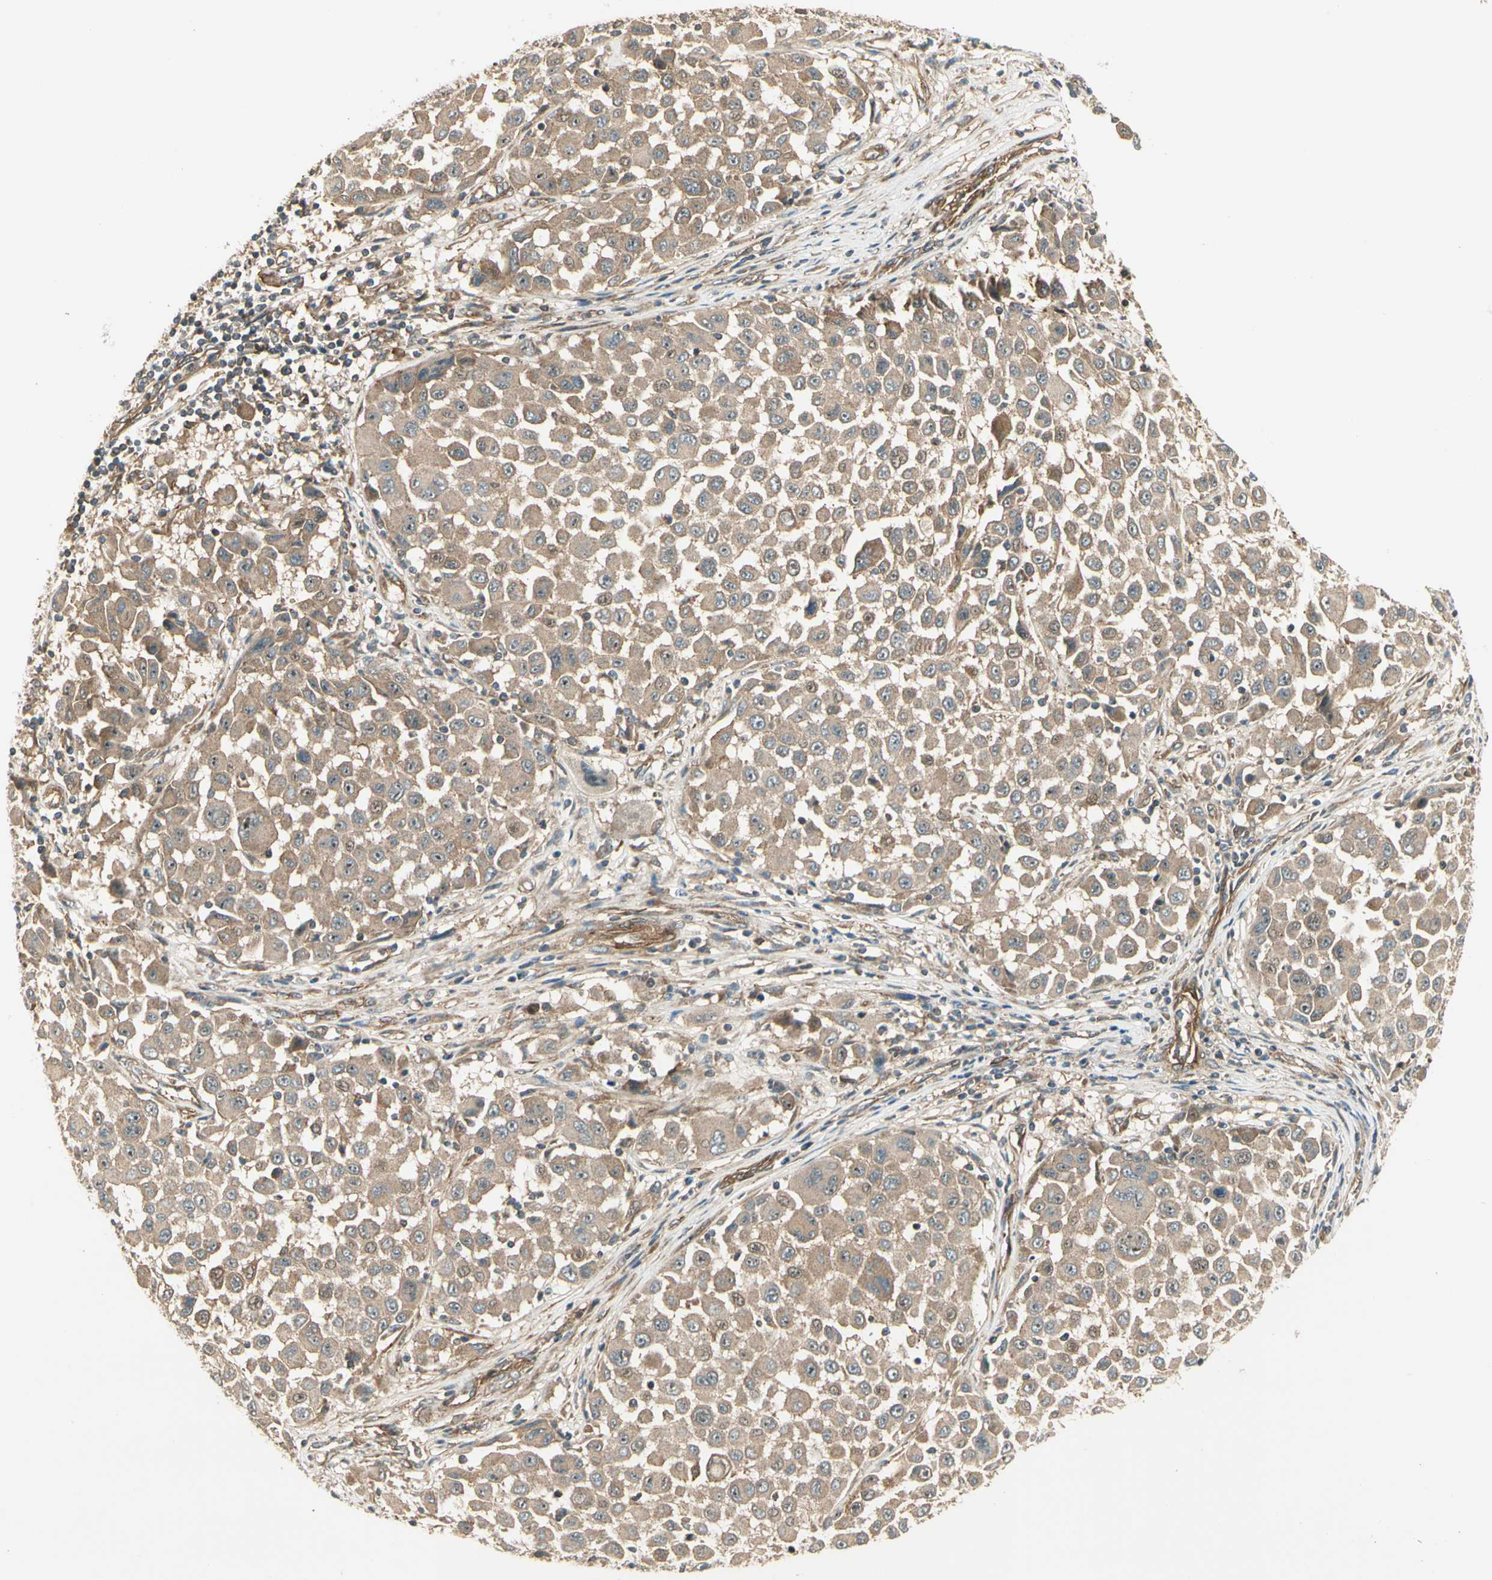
{"staining": {"intensity": "weak", "quantity": ">75%", "location": "cytoplasmic/membranous"}, "tissue": "melanoma", "cell_type": "Tumor cells", "image_type": "cancer", "snomed": [{"axis": "morphology", "description": "Malignant melanoma, Metastatic site"}, {"axis": "topography", "description": "Lymph node"}], "caption": "A high-resolution micrograph shows IHC staining of malignant melanoma (metastatic site), which displays weak cytoplasmic/membranous positivity in approximately >75% of tumor cells.", "gene": "FKBP15", "patient": {"sex": "male", "age": 61}}